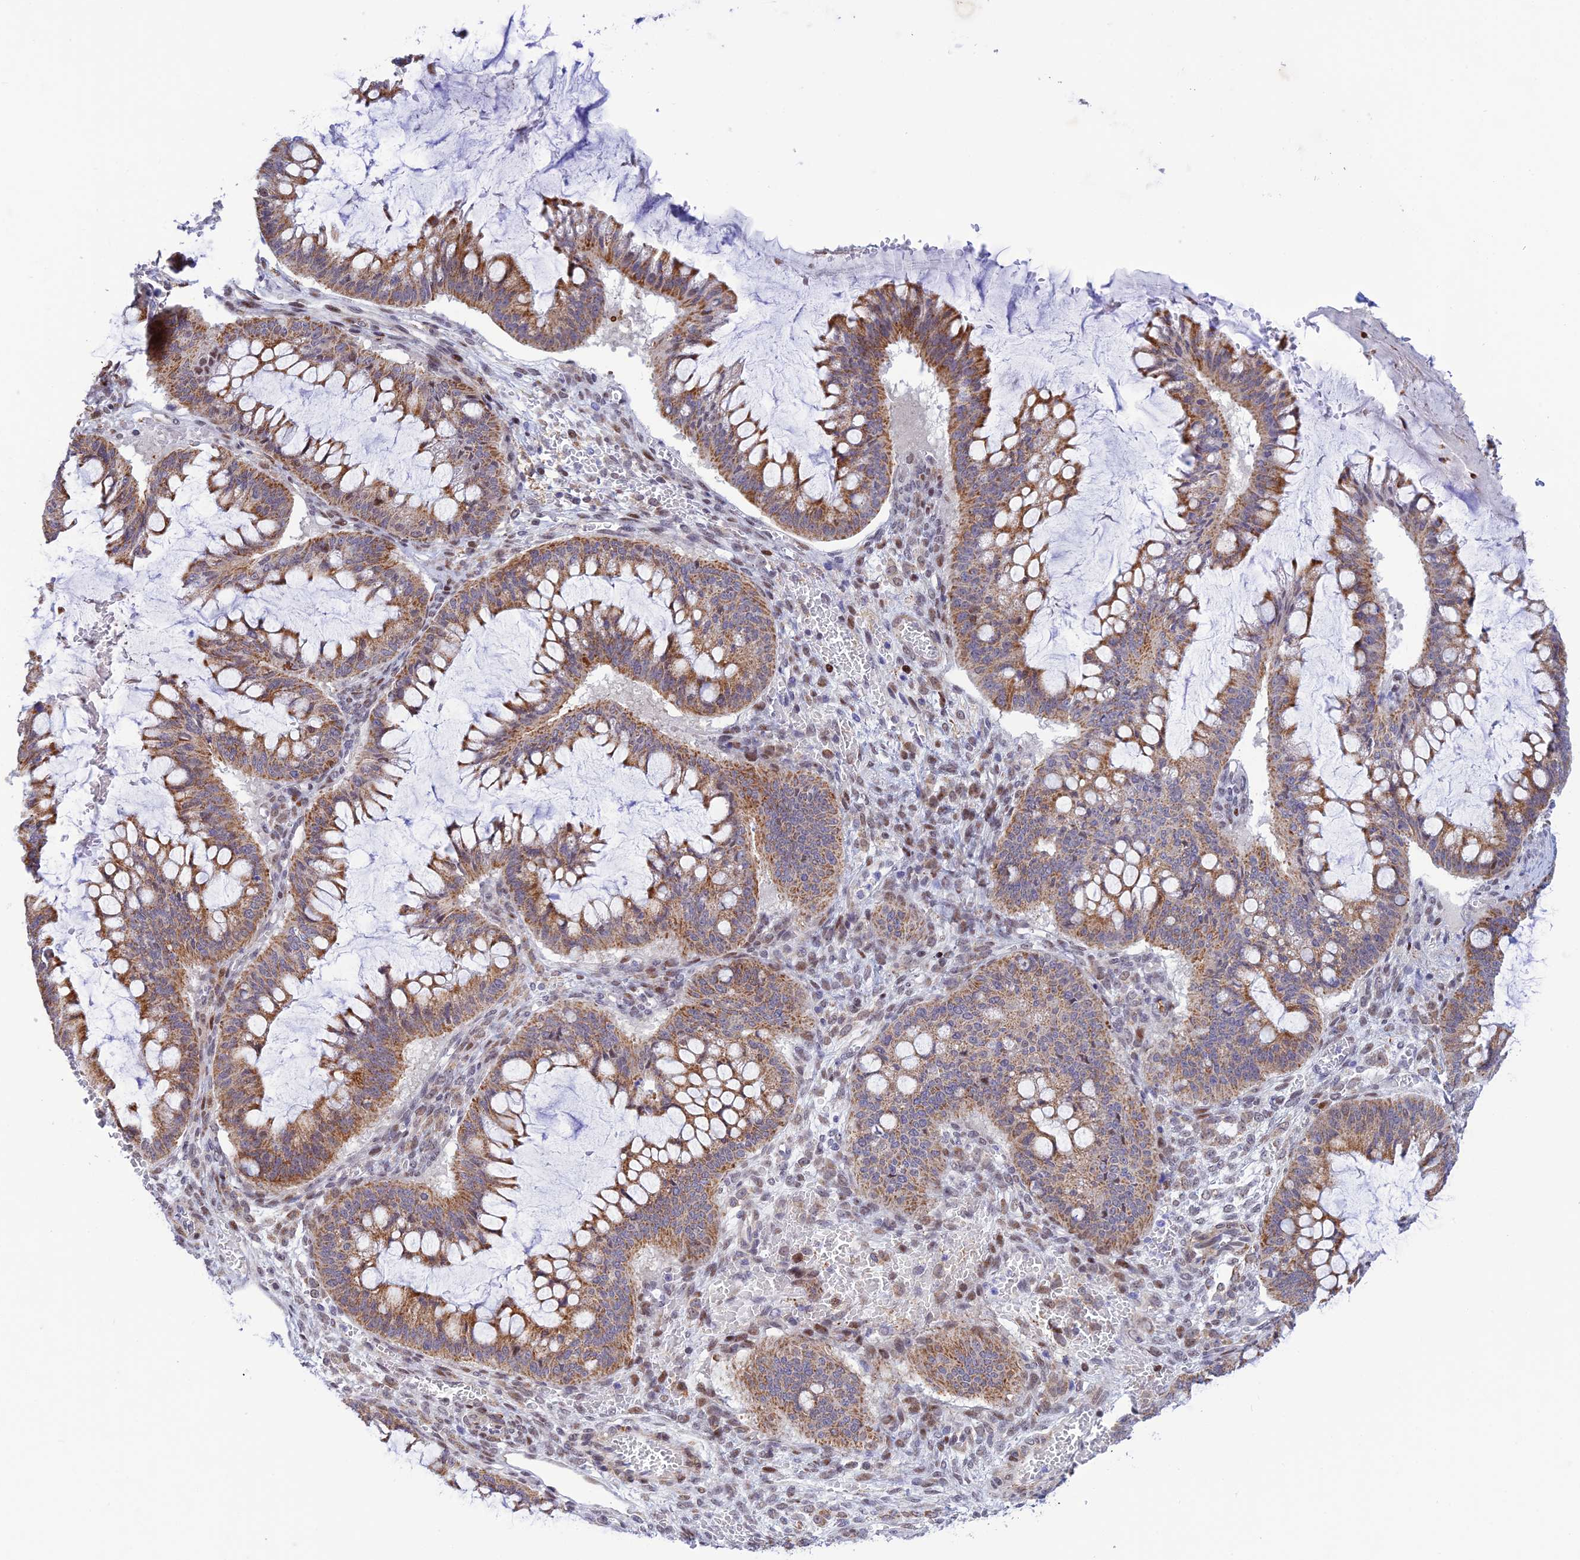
{"staining": {"intensity": "moderate", "quantity": ">75%", "location": "cytoplasmic/membranous"}, "tissue": "ovarian cancer", "cell_type": "Tumor cells", "image_type": "cancer", "snomed": [{"axis": "morphology", "description": "Cystadenocarcinoma, mucinous, NOS"}, {"axis": "topography", "description": "Ovary"}], "caption": "Approximately >75% of tumor cells in human ovarian cancer show moderate cytoplasmic/membranous protein positivity as visualized by brown immunohistochemical staining.", "gene": "WDR55", "patient": {"sex": "female", "age": 73}}